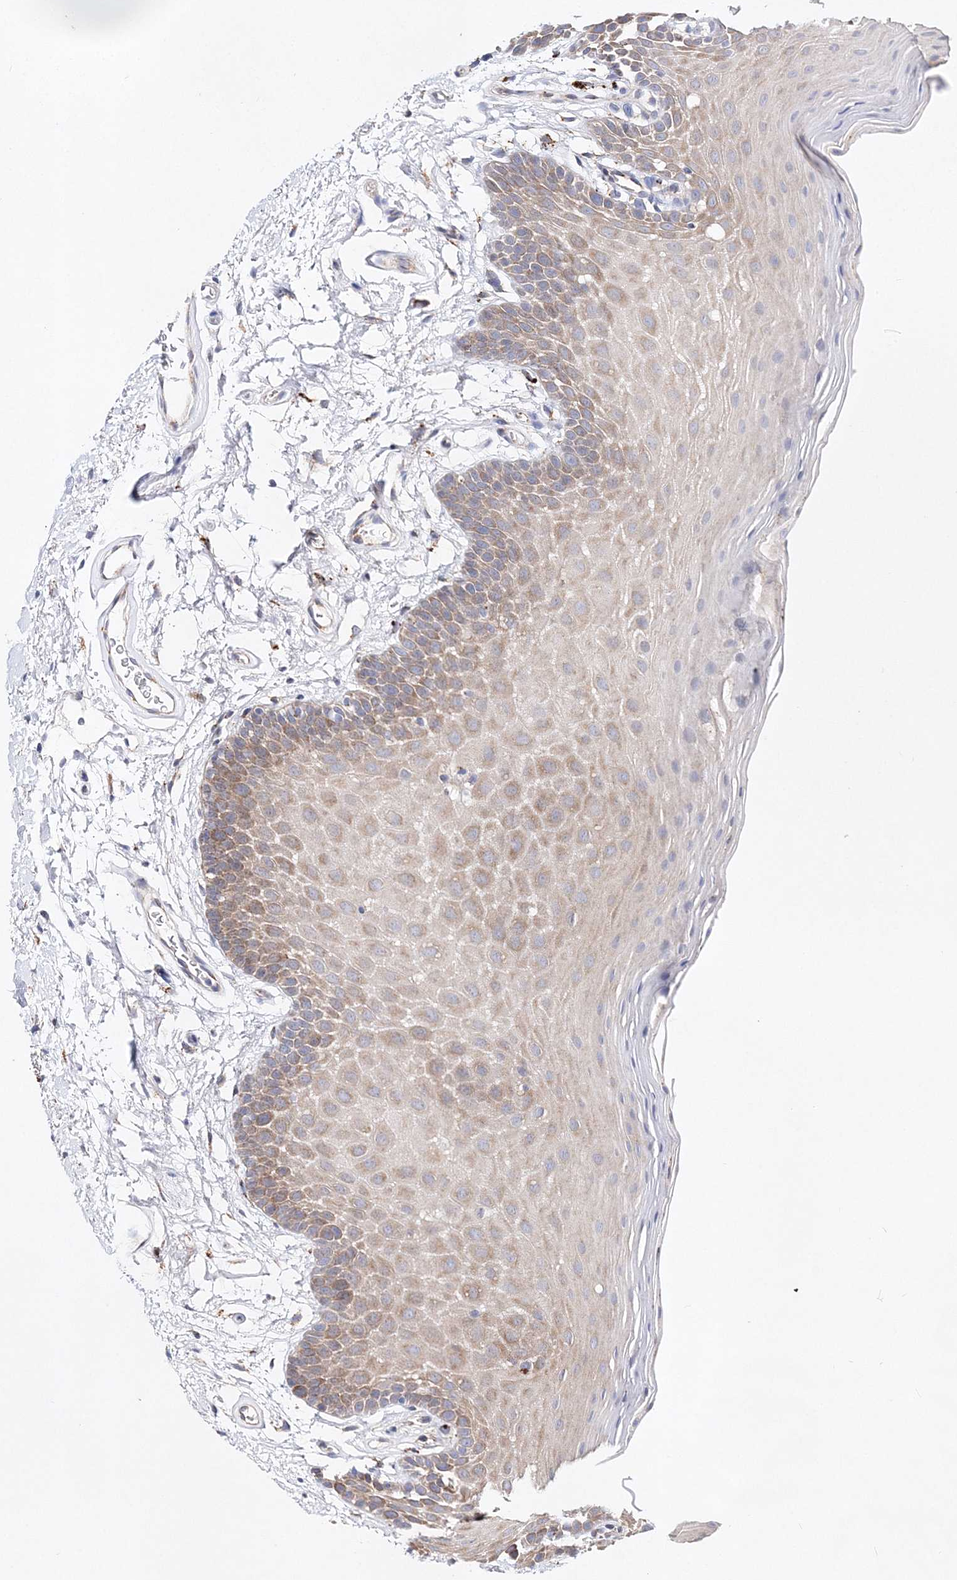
{"staining": {"intensity": "moderate", "quantity": ">75%", "location": "cytoplasmic/membranous"}, "tissue": "oral mucosa", "cell_type": "Squamous epithelial cells", "image_type": "normal", "snomed": [{"axis": "morphology", "description": "Normal tissue, NOS"}, {"axis": "topography", "description": "Oral tissue"}], "caption": "Approximately >75% of squamous epithelial cells in normal human oral mucosa exhibit moderate cytoplasmic/membranous protein positivity as visualized by brown immunohistochemical staining.", "gene": "C3orf38", "patient": {"sex": "male", "age": 62}}